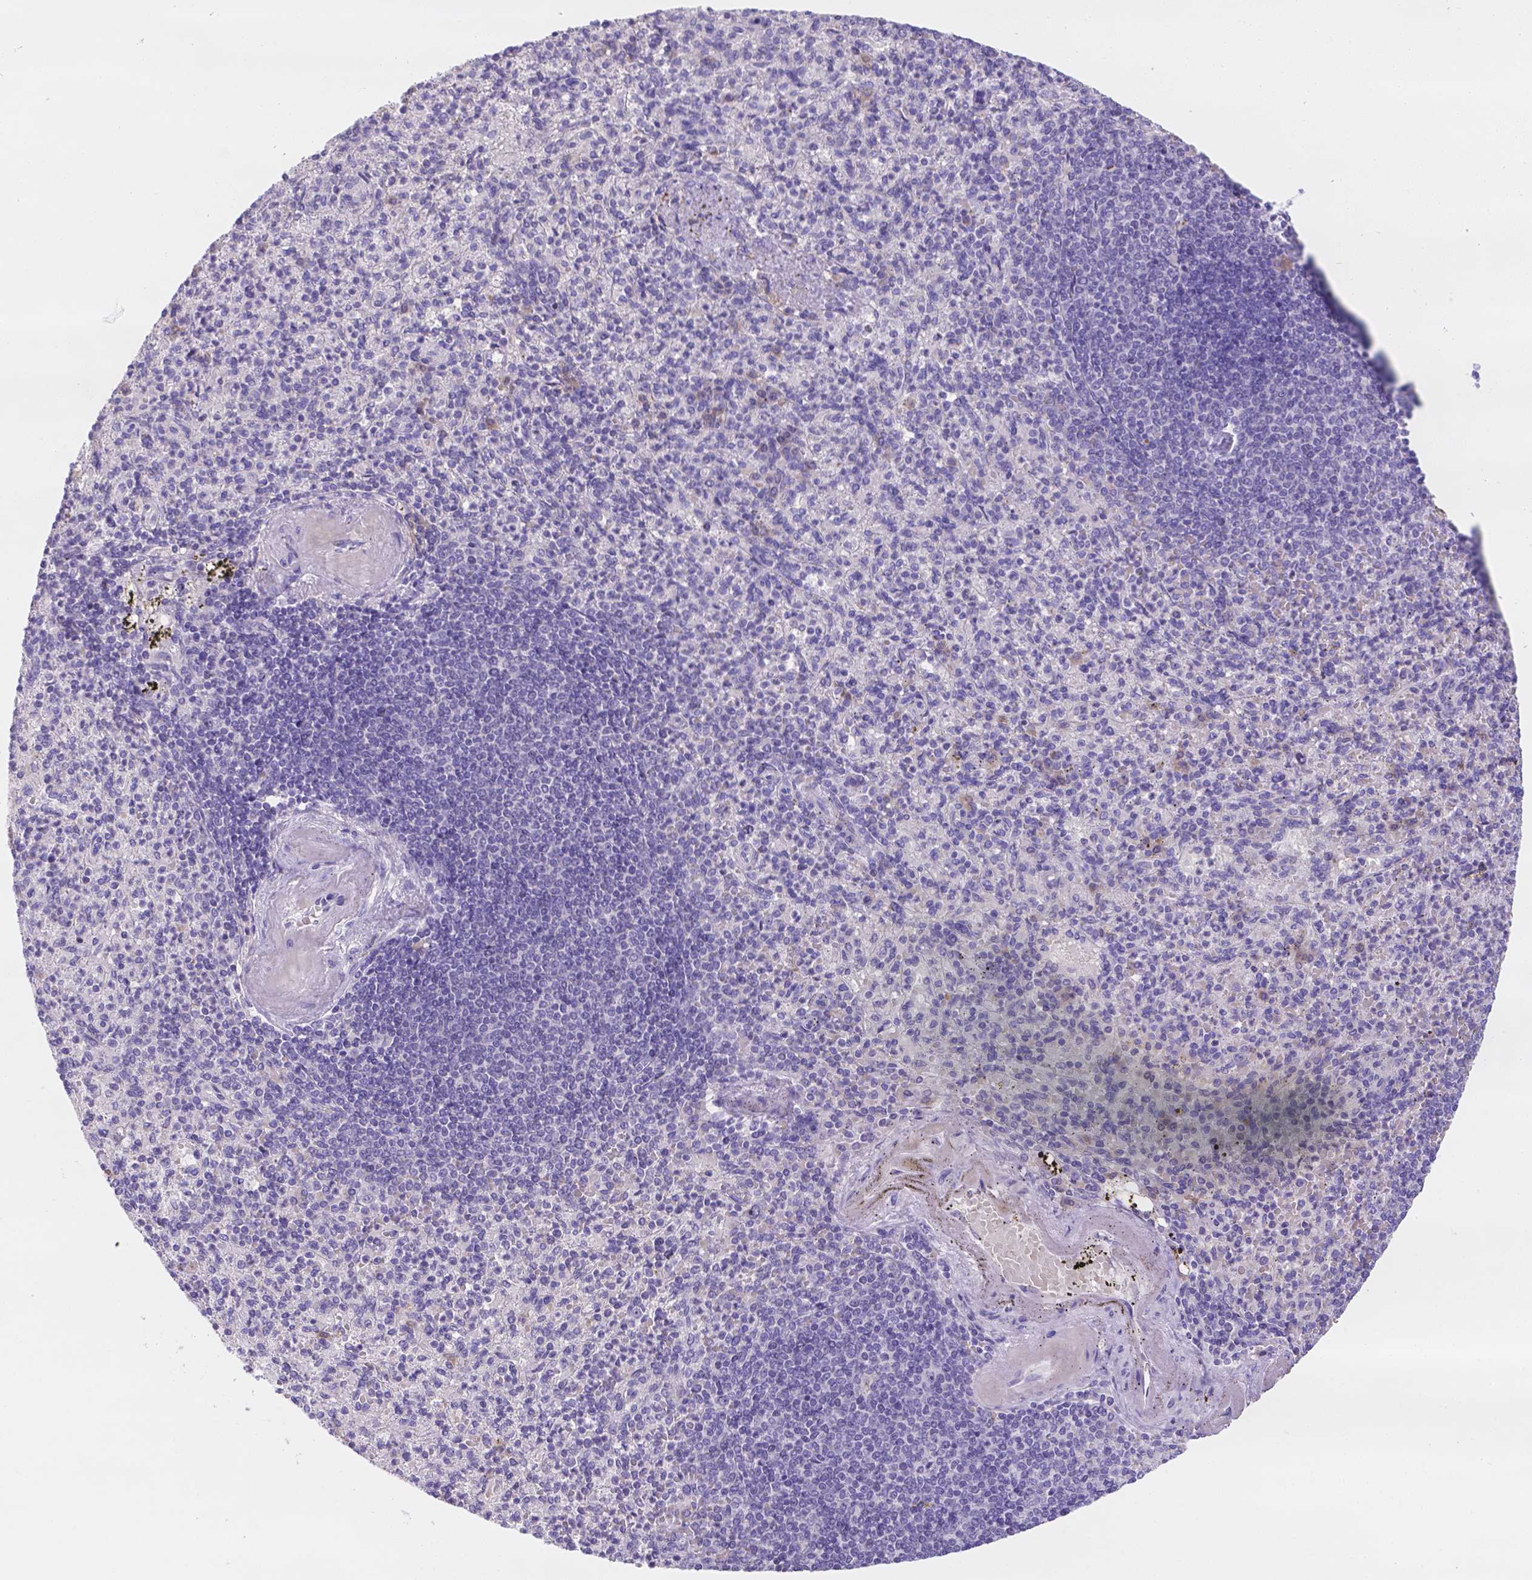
{"staining": {"intensity": "negative", "quantity": "none", "location": "none"}, "tissue": "spleen", "cell_type": "Cells in red pulp", "image_type": "normal", "snomed": [{"axis": "morphology", "description": "Normal tissue, NOS"}, {"axis": "topography", "description": "Spleen"}], "caption": "DAB immunohistochemical staining of normal spleen demonstrates no significant expression in cells in red pulp. Brightfield microscopy of IHC stained with DAB (brown) and hematoxylin (blue), captured at high magnification.", "gene": "CD96", "patient": {"sex": "female", "age": 74}}